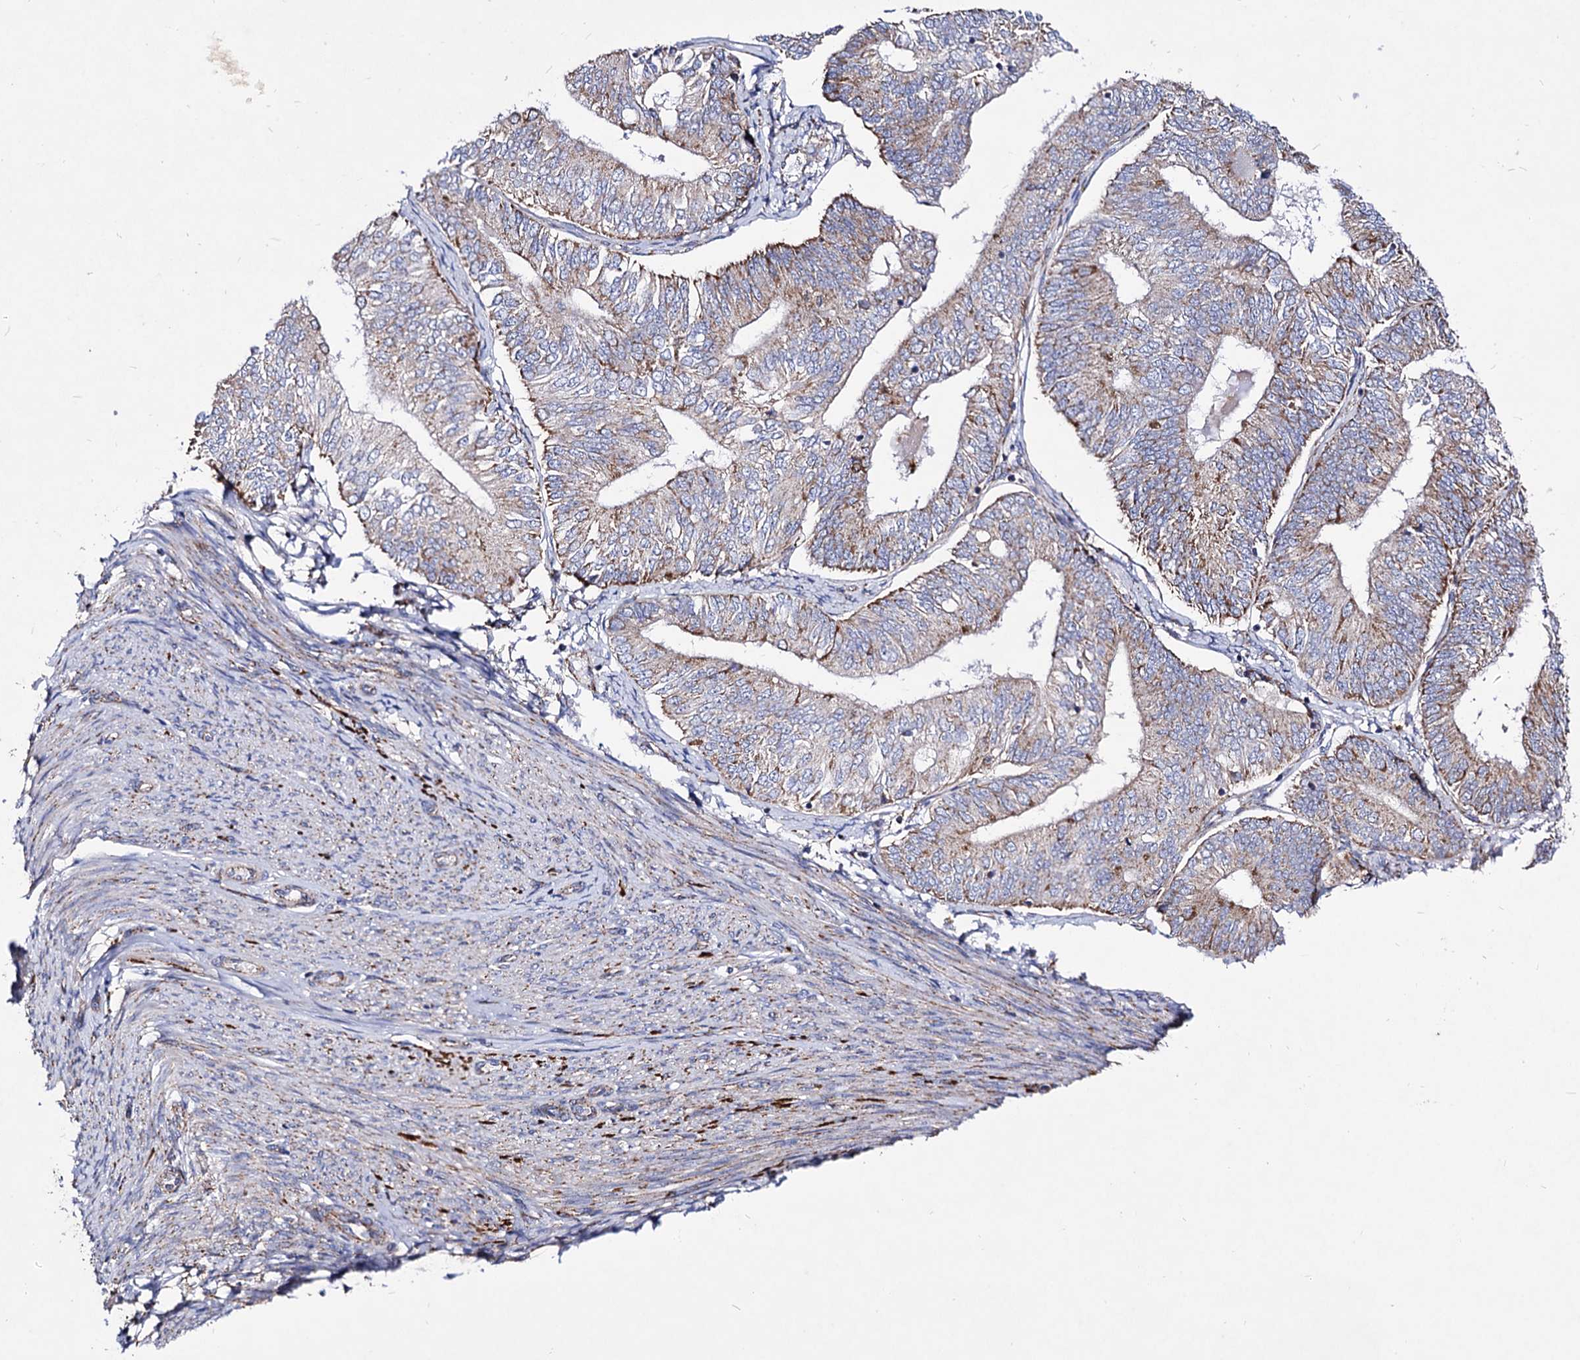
{"staining": {"intensity": "moderate", "quantity": "25%-75%", "location": "cytoplasmic/membranous"}, "tissue": "endometrial cancer", "cell_type": "Tumor cells", "image_type": "cancer", "snomed": [{"axis": "morphology", "description": "Adenocarcinoma, NOS"}, {"axis": "topography", "description": "Endometrium"}], "caption": "A histopathology image showing moderate cytoplasmic/membranous staining in approximately 25%-75% of tumor cells in endometrial cancer (adenocarcinoma), as visualized by brown immunohistochemical staining.", "gene": "ACAD9", "patient": {"sex": "female", "age": 58}}